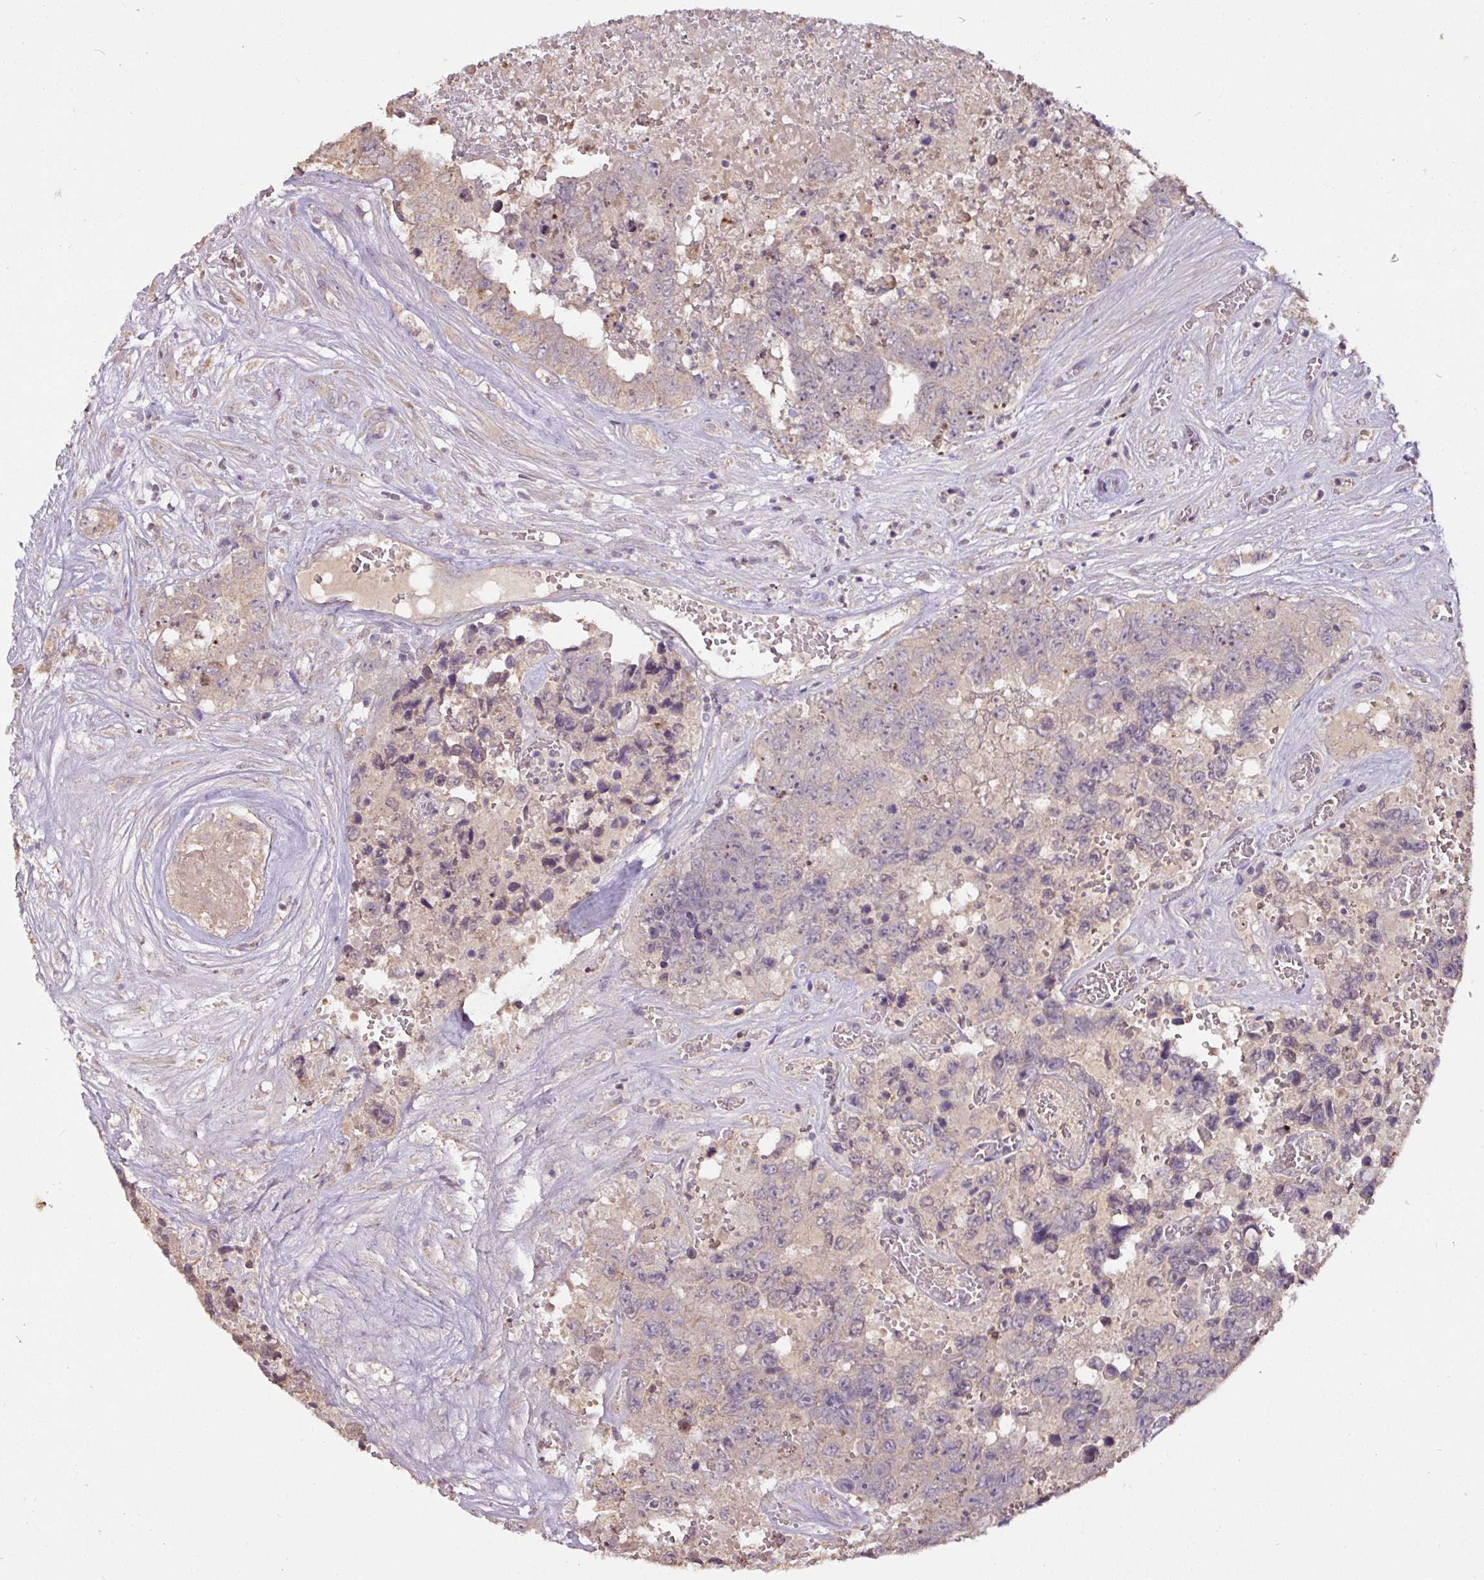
{"staining": {"intensity": "weak", "quantity": "25%-75%", "location": "cytoplasmic/membranous"}, "tissue": "testis cancer", "cell_type": "Tumor cells", "image_type": "cancer", "snomed": [{"axis": "morphology", "description": "Normal tissue, NOS"}, {"axis": "morphology", "description": "Carcinoma, Embryonal, NOS"}, {"axis": "topography", "description": "Testis"}, {"axis": "topography", "description": "Epididymis"}], "caption": "Immunohistochemical staining of testis cancer (embryonal carcinoma) demonstrates weak cytoplasmic/membranous protein positivity in approximately 25%-75% of tumor cells.", "gene": "RPL38", "patient": {"sex": "male", "age": 25}}